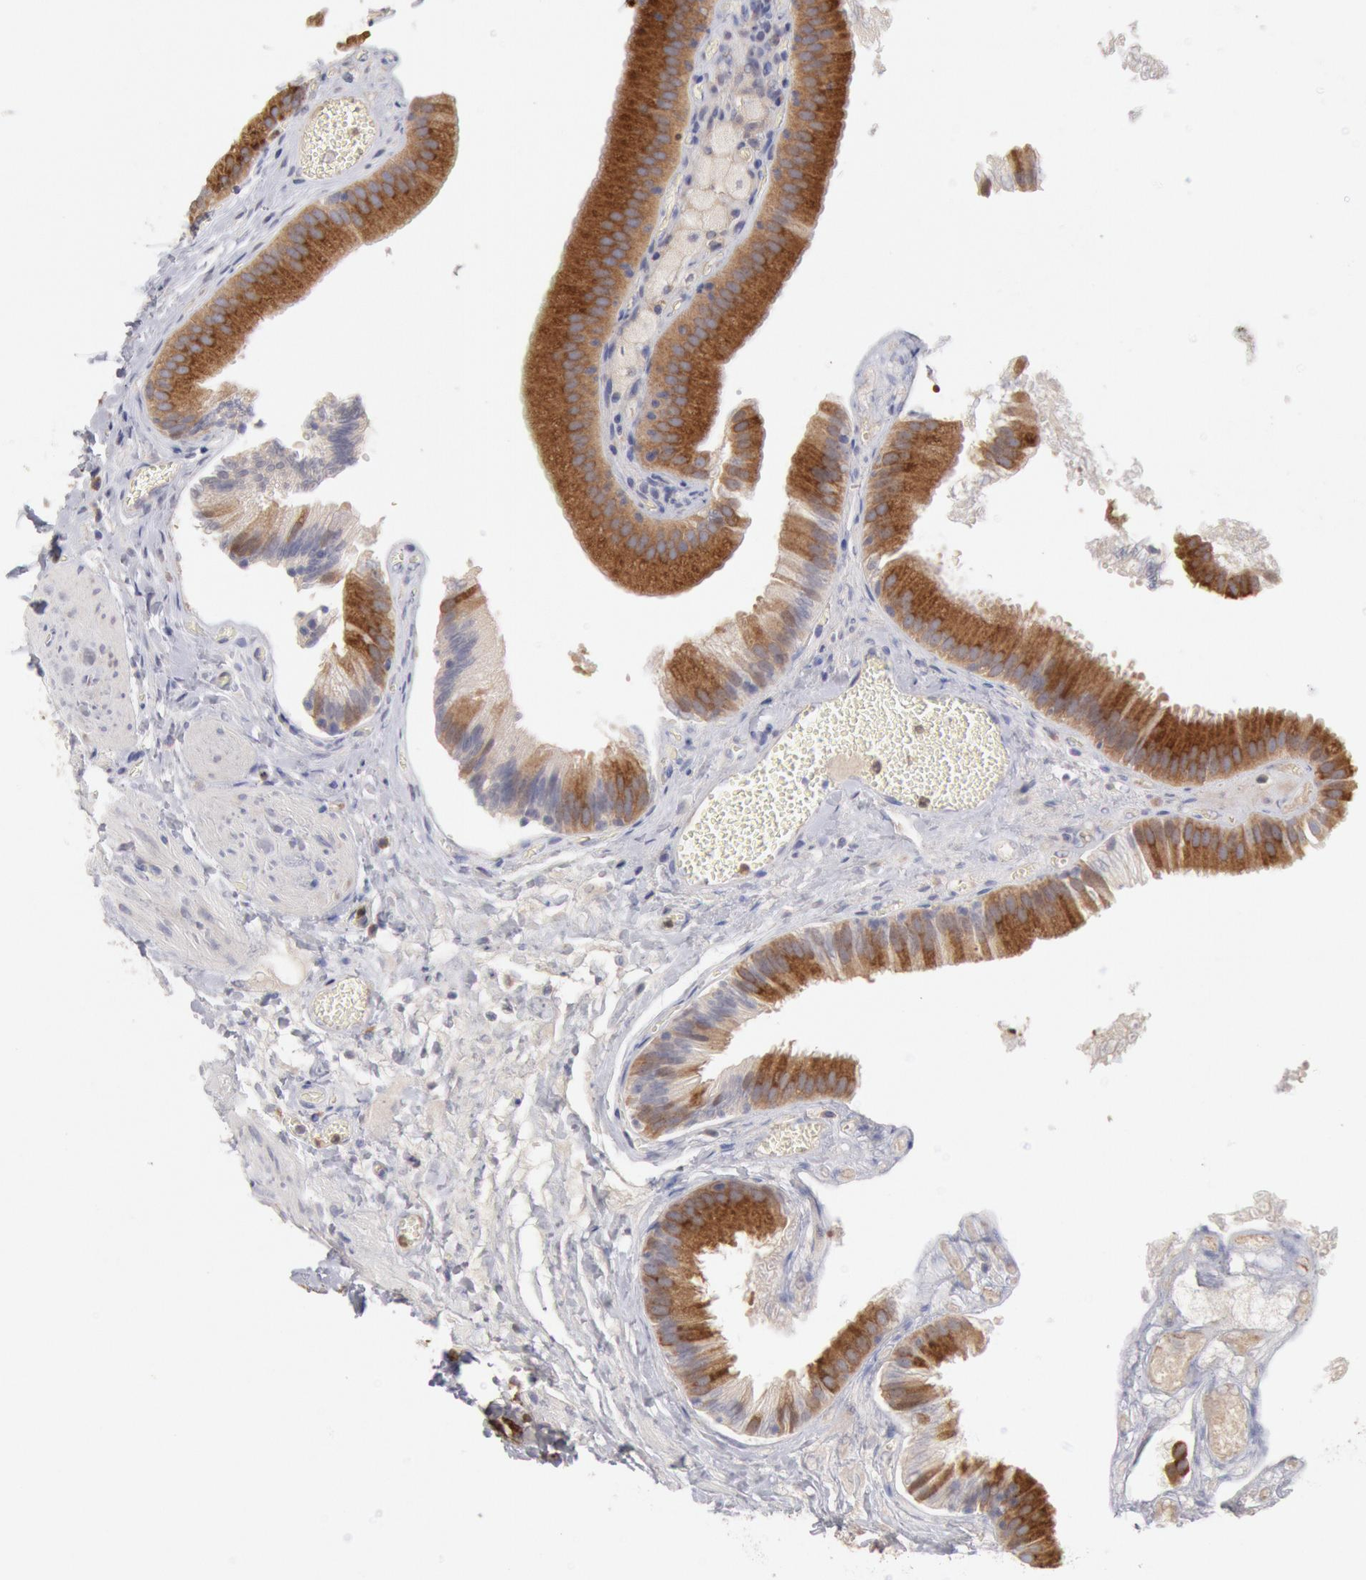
{"staining": {"intensity": "moderate", "quantity": ">75%", "location": "cytoplasmic/membranous"}, "tissue": "gallbladder", "cell_type": "Glandular cells", "image_type": "normal", "snomed": [{"axis": "morphology", "description": "Normal tissue, NOS"}, {"axis": "topography", "description": "Gallbladder"}], "caption": "Immunohistochemistry of benign human gallbladder exhibits medium levels of moderate cytoplasmic/membranous staining in approximately >75% of glandular cells. (Brightfield microscopy of DAB IHC at high magnification).", "gene": "ERP44", "patient": {"sex": "female", "age": 24}}